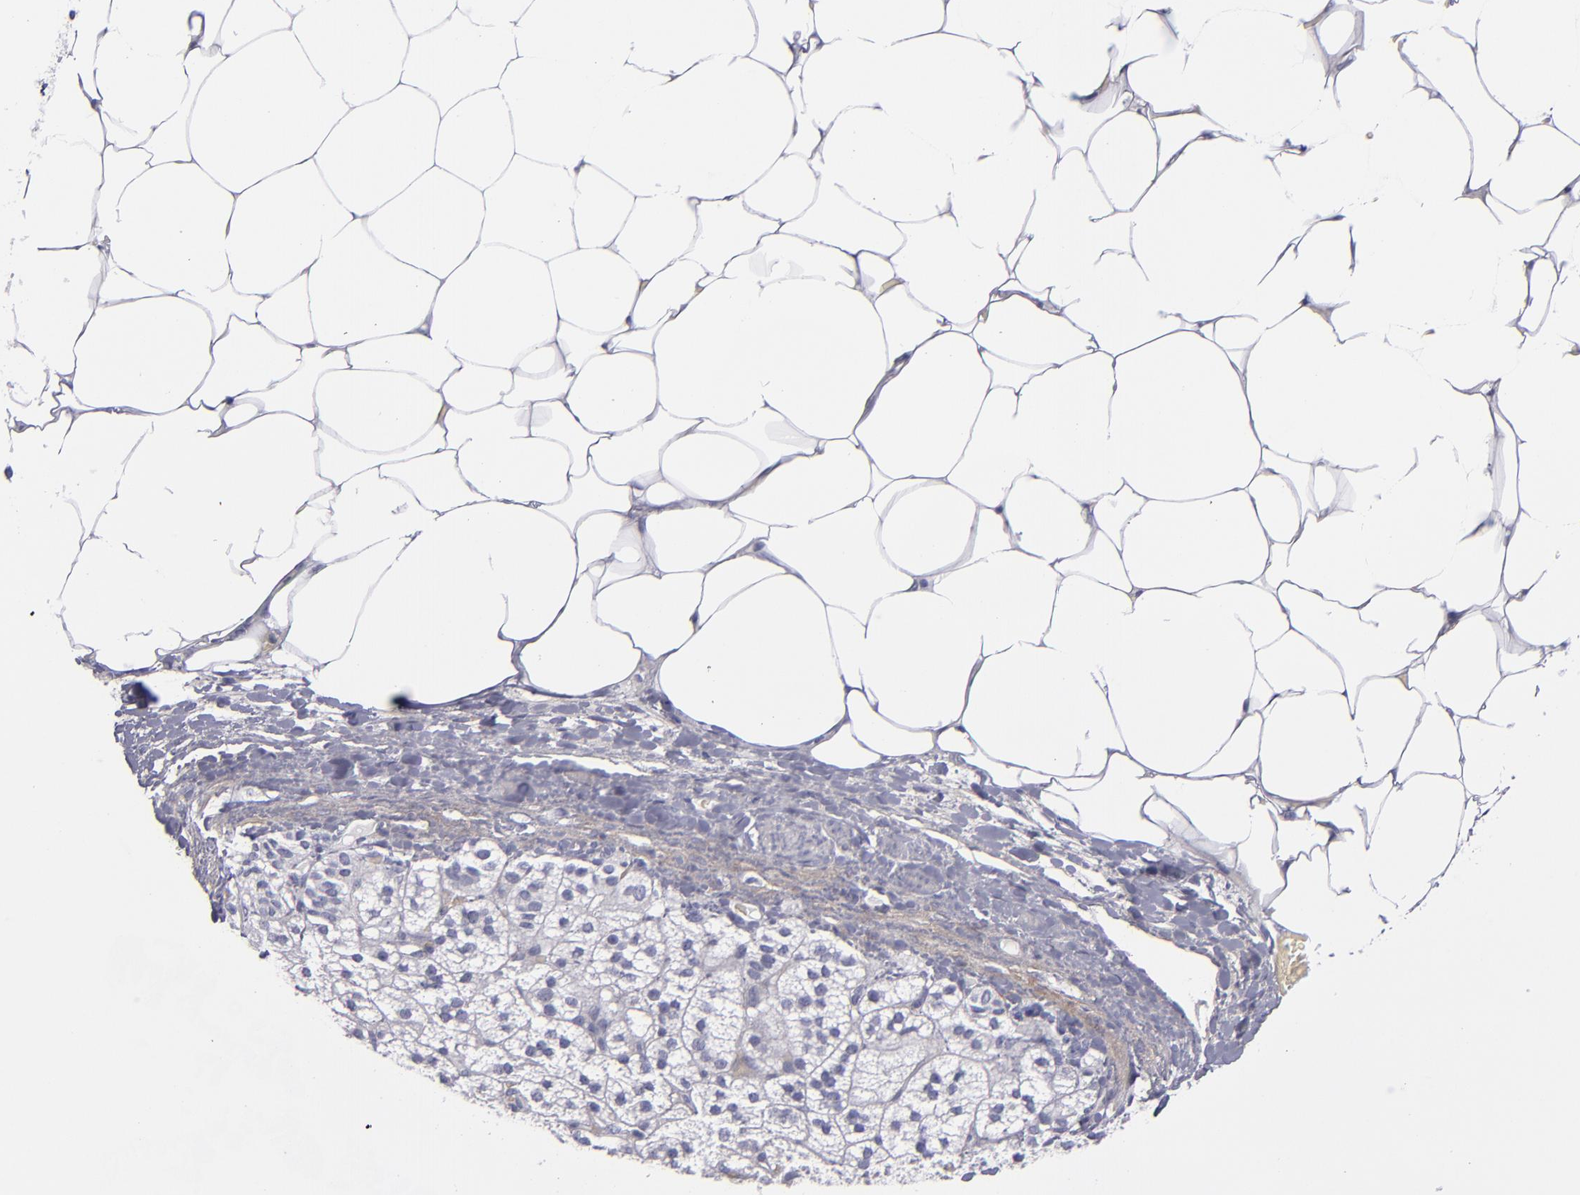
{"staining": {"intensity": "negative", "quantity": "none", "location": "none"}, "tissue": "adrenal gland", "cell_type": "Glandular cells", "image_type": "normal", "snomed": [{"axis": "morphology", "description": "Normal tissue, NOS"}, {"axis": "topography", "description": "Adrenal gland"}], "caption": "Normal adrenal gland was stained to show a protein in brown. There is no significant positivity in glandular cells.", "gene": "ANPEP", "patient": {"sex": "male", "age": 35}}